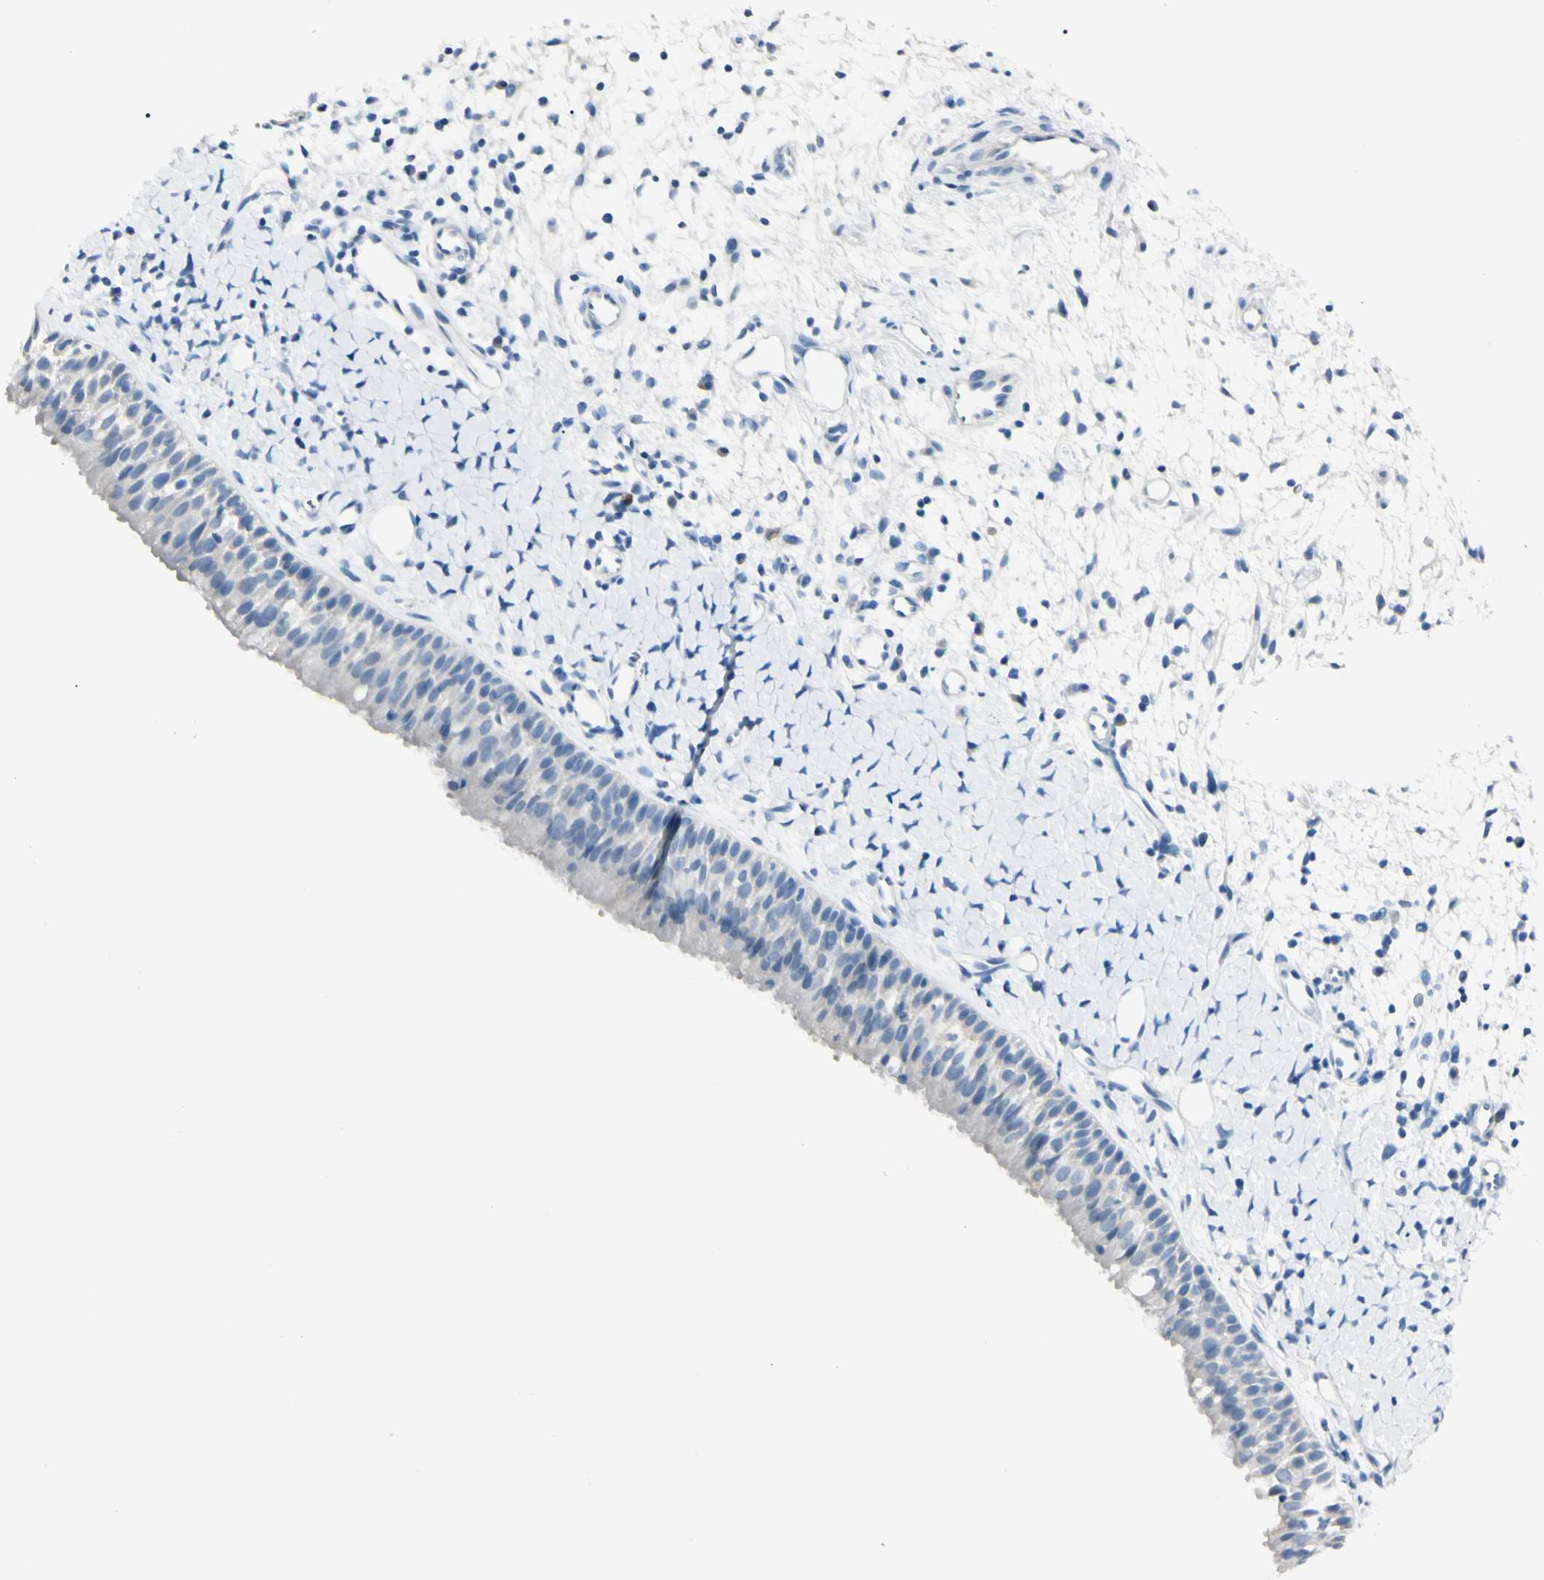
{"staining": {"intensity": "negative", "quantity": "none", "location": "none"}, "tissue": "nasopharynx", "cell_type": "Respiratory epithelial cells", "image_type": "normal", "snomed": [{"axis": "morphology", "description": "Normal tissue, NOS"}, {"axis": "topography", "description": "Nasopharynx"}], "caption": "DAB immunohistochemical staining of benign human nasopharynx demonstrates no significant staining in respiratory epithelial cells.", "gene": "FOLH1", "patient": {"sex": "male", "age": 22}}